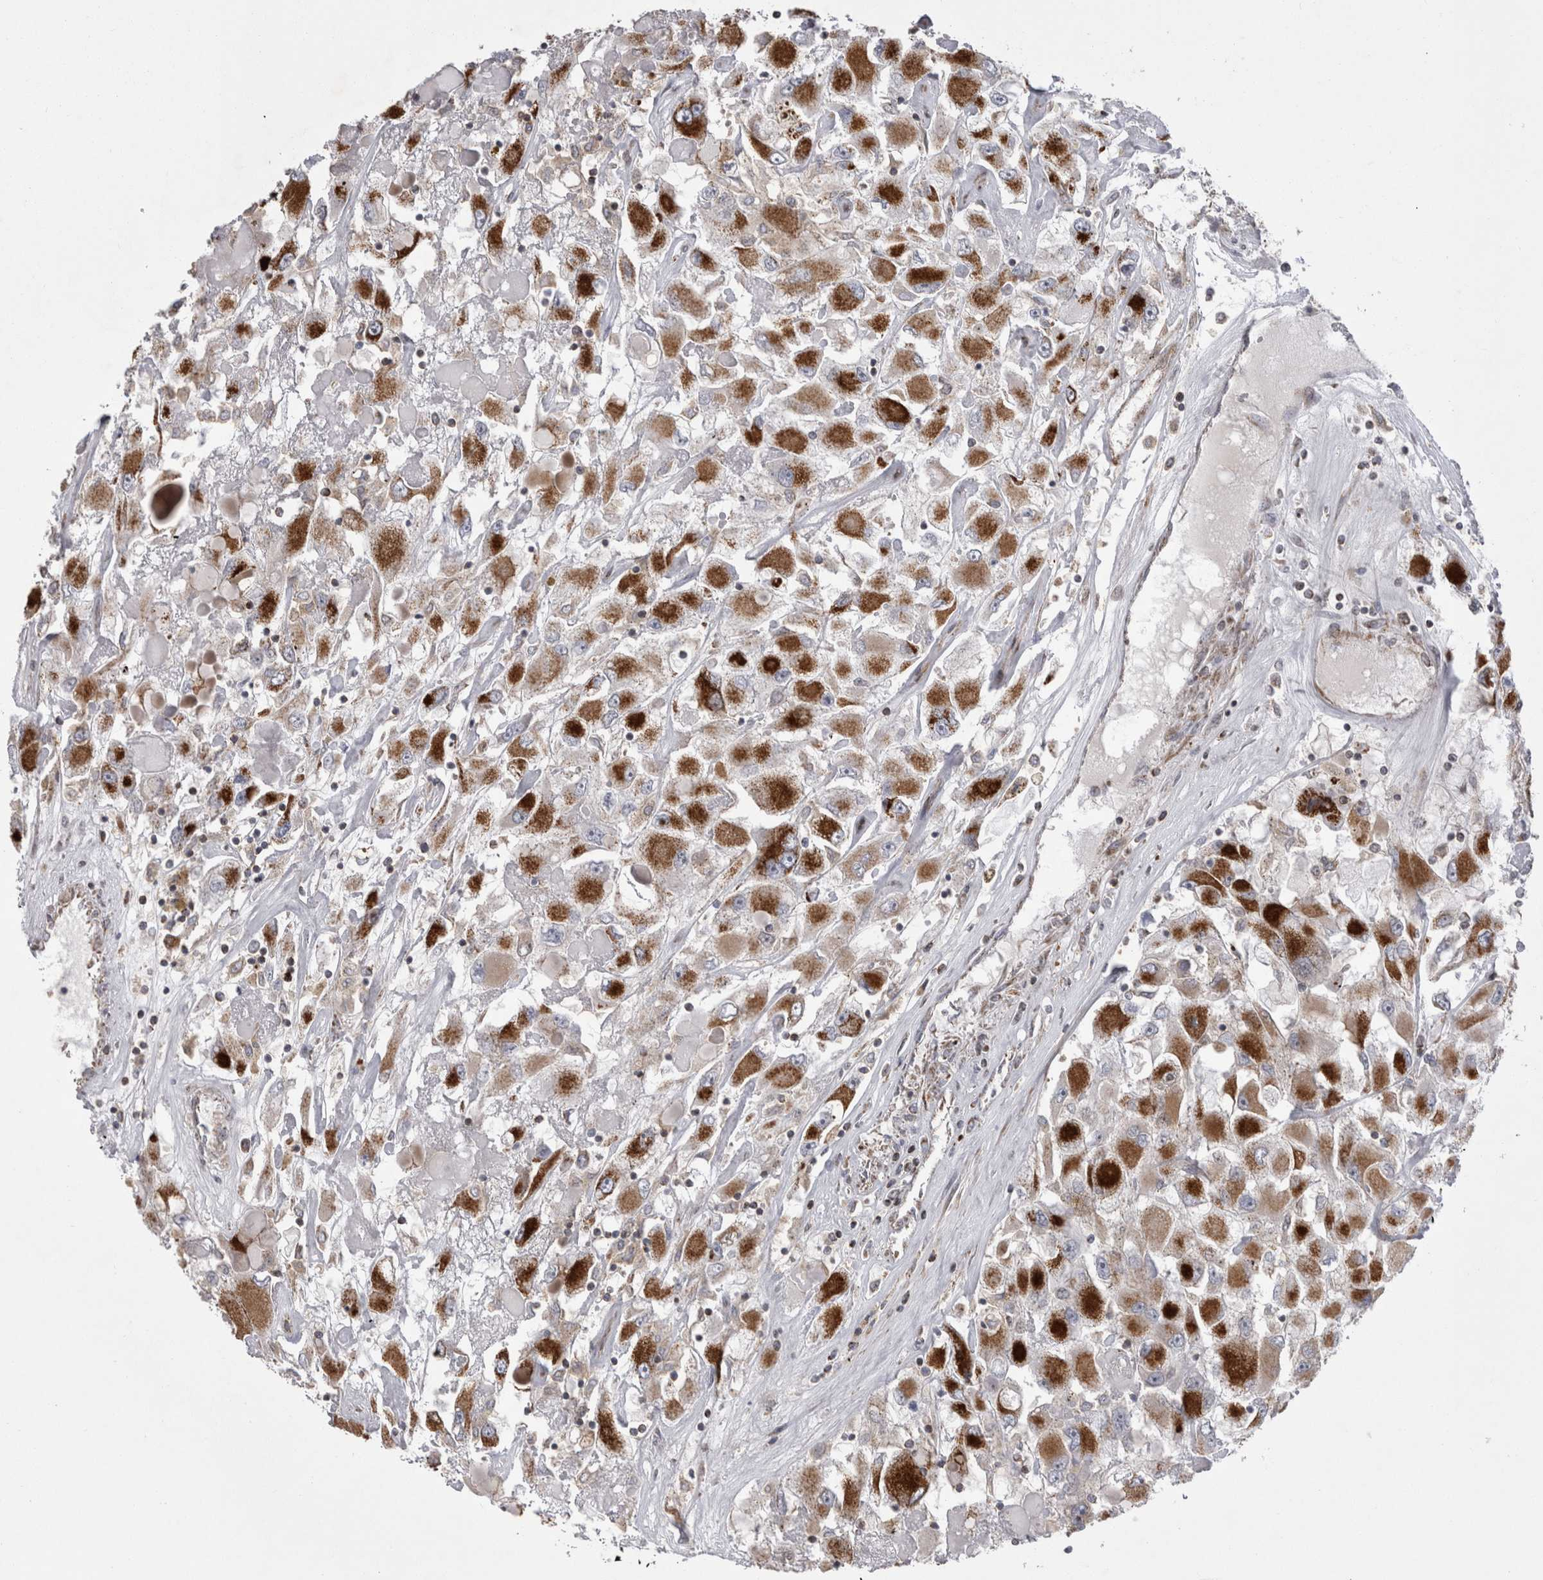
{"staining": {"intensity": "strong", "quantity": ">75%", "location": "cytoplasmic/membranous"}, "tissue": "renal cancer", "cell_type": "Tumor cells", "image_type": "cancer", "snomed": [{"axis": "morphology", "description": "Adenocarcinoma, NOS"}, {"axis": "topography", "description": "Kidney"}], "caption": "This photomicrograph shows immunohistochemistry (IHC) staining of human renal cancer (adenocarcinoma), with high strong cytoplasmic/membranous staining in approximately >75% of tumor cells.", "gene": "TSPOAP1", "patient": {"sex": "female", "age": 52}}